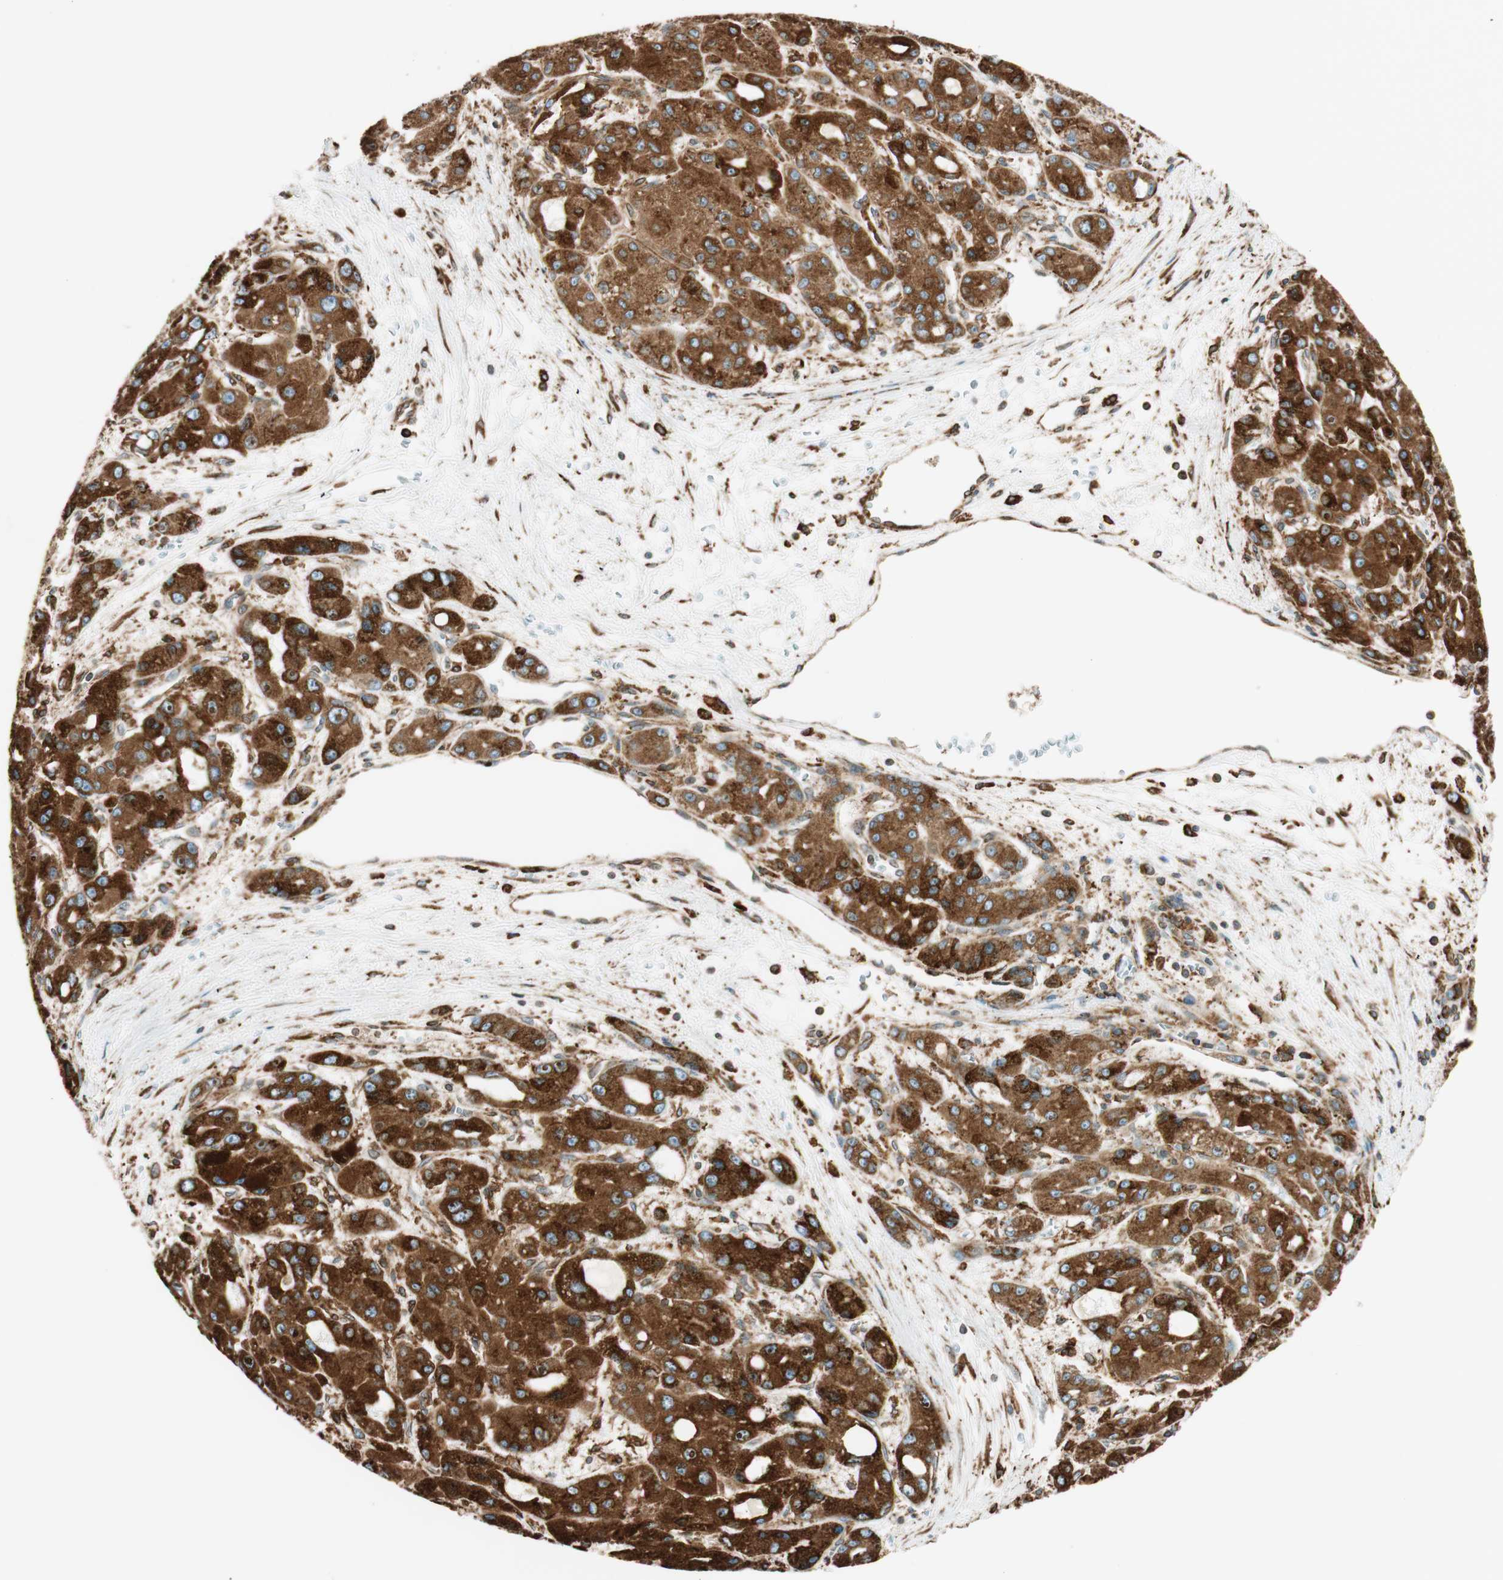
{"staining": {"intensity": "strong", "quantity": ">75%", "location": "cytoplasmic/membranous"}, "tissue": "liver cancer", "cell_type": "Tumor cells", "image_type": "cancer", "snomed": [{"axis": "morphology", "description": "Carcinoma, Hepatocellular, NOS"}, {"axis": "topography", "description": "Liver"}], "caption": "IHC micrograph of human liver cancer (hepatocellular carcinoma) stained for a protein (brown), which shows high levels of strong cytoplasmic/membranous expression in about >75% of tumor cells.", "gene": "PRKCSH", "patient": {"sex": "male", "age": 55}}